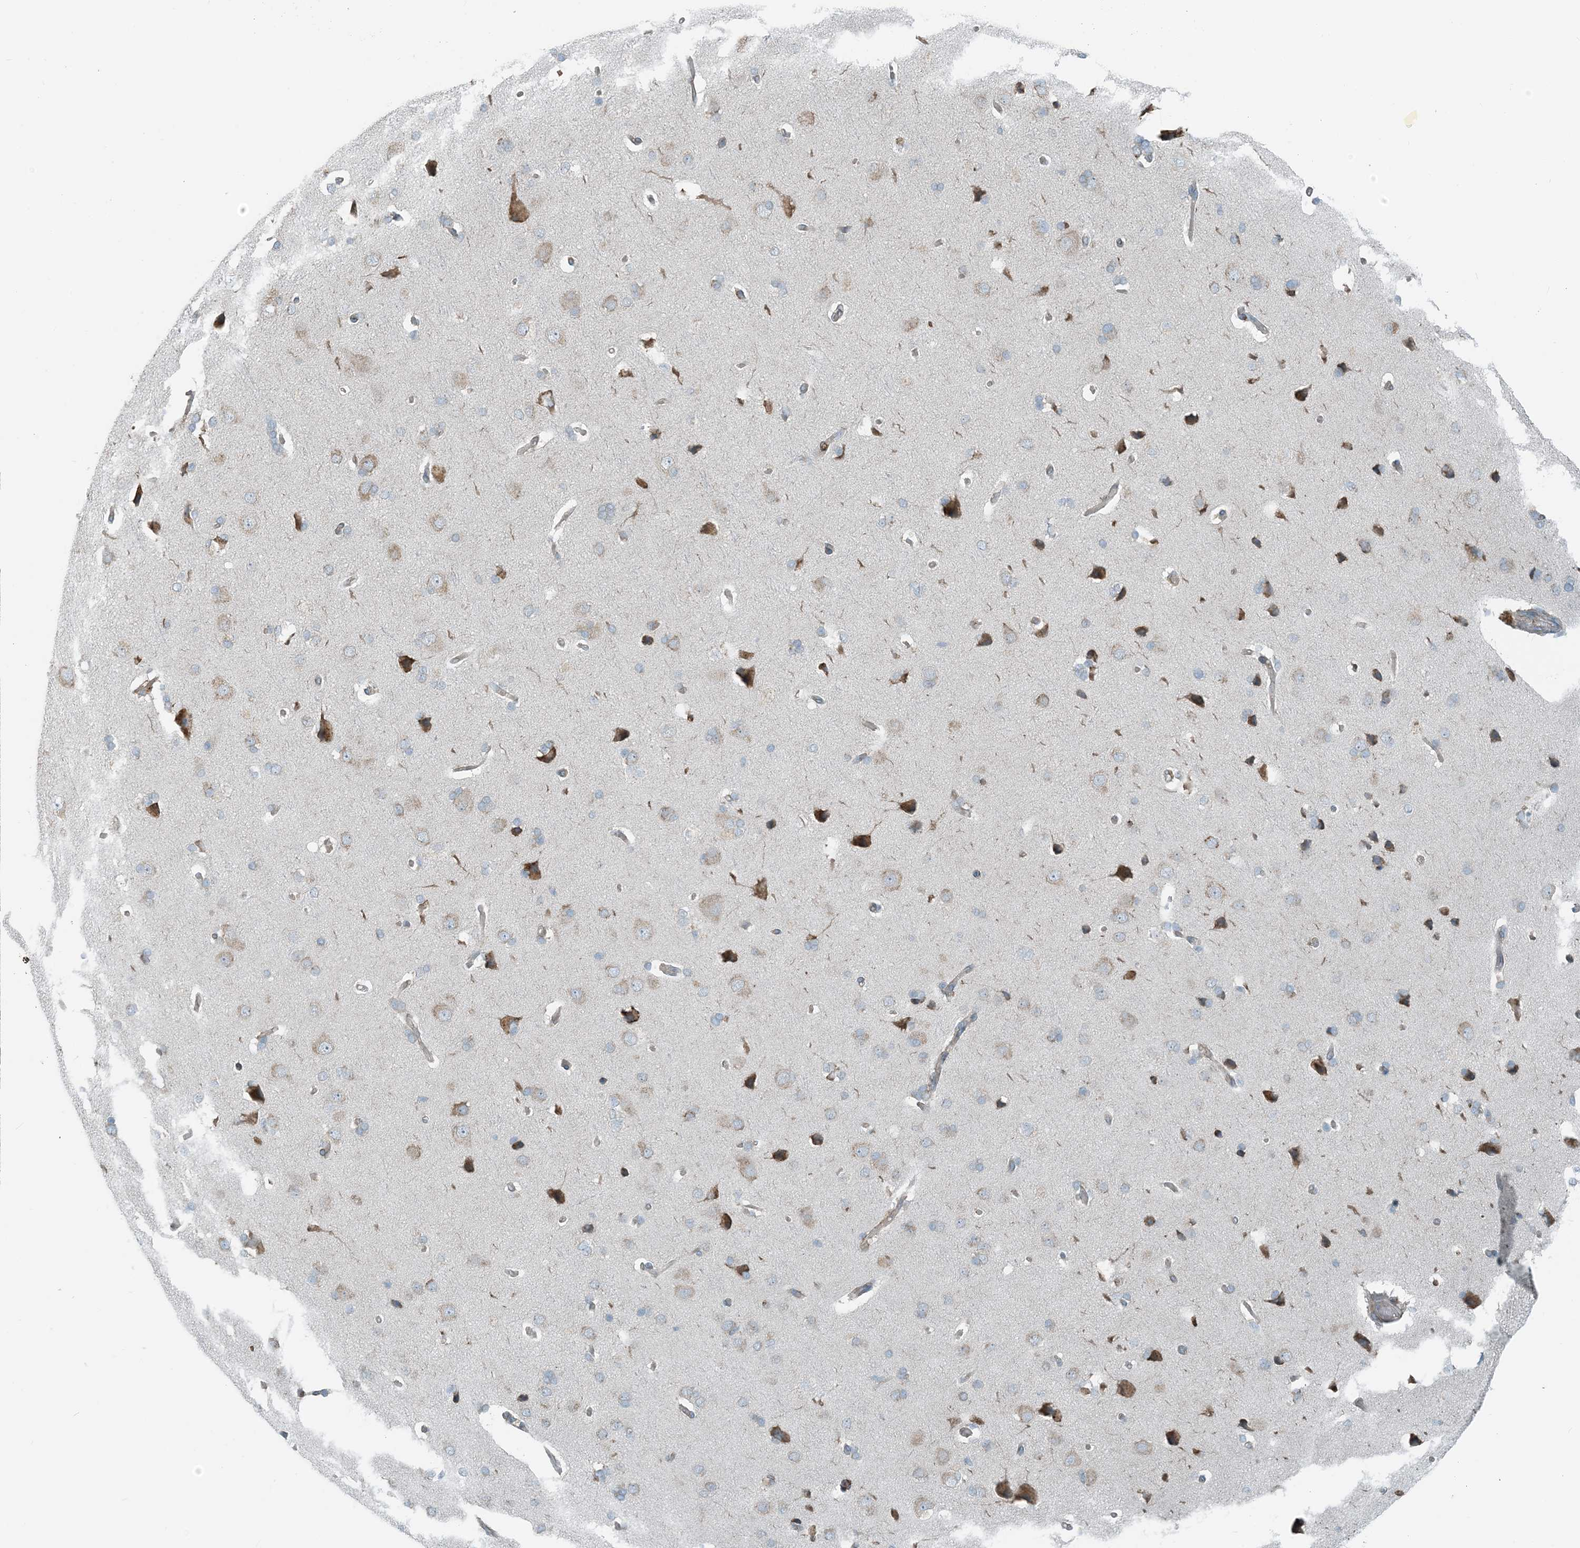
{"staining": {"intensity": "moderate", "quantity": ">75%", "location": "cytoplasmic/membranous"}, "tissue": "cerebral cortex", "cell_type": "Endothelial cells", "image_type": "normal", "snomed": [{"axis": "morphology", "description": "Normal tissue, NOS"}, {"axis": "topography", "description": "Cerebral cortex"}], "caption": "Protein expression by immunohistochemistry (IHC) exhibits moderate cytoplasmic/membranous expression in about >75% of endothelial cells in unremarkable cerebral cortex. Nuclei are stained in blue.", "gene": "CERKL", "patient": {"sex": "male", "age": 62}}